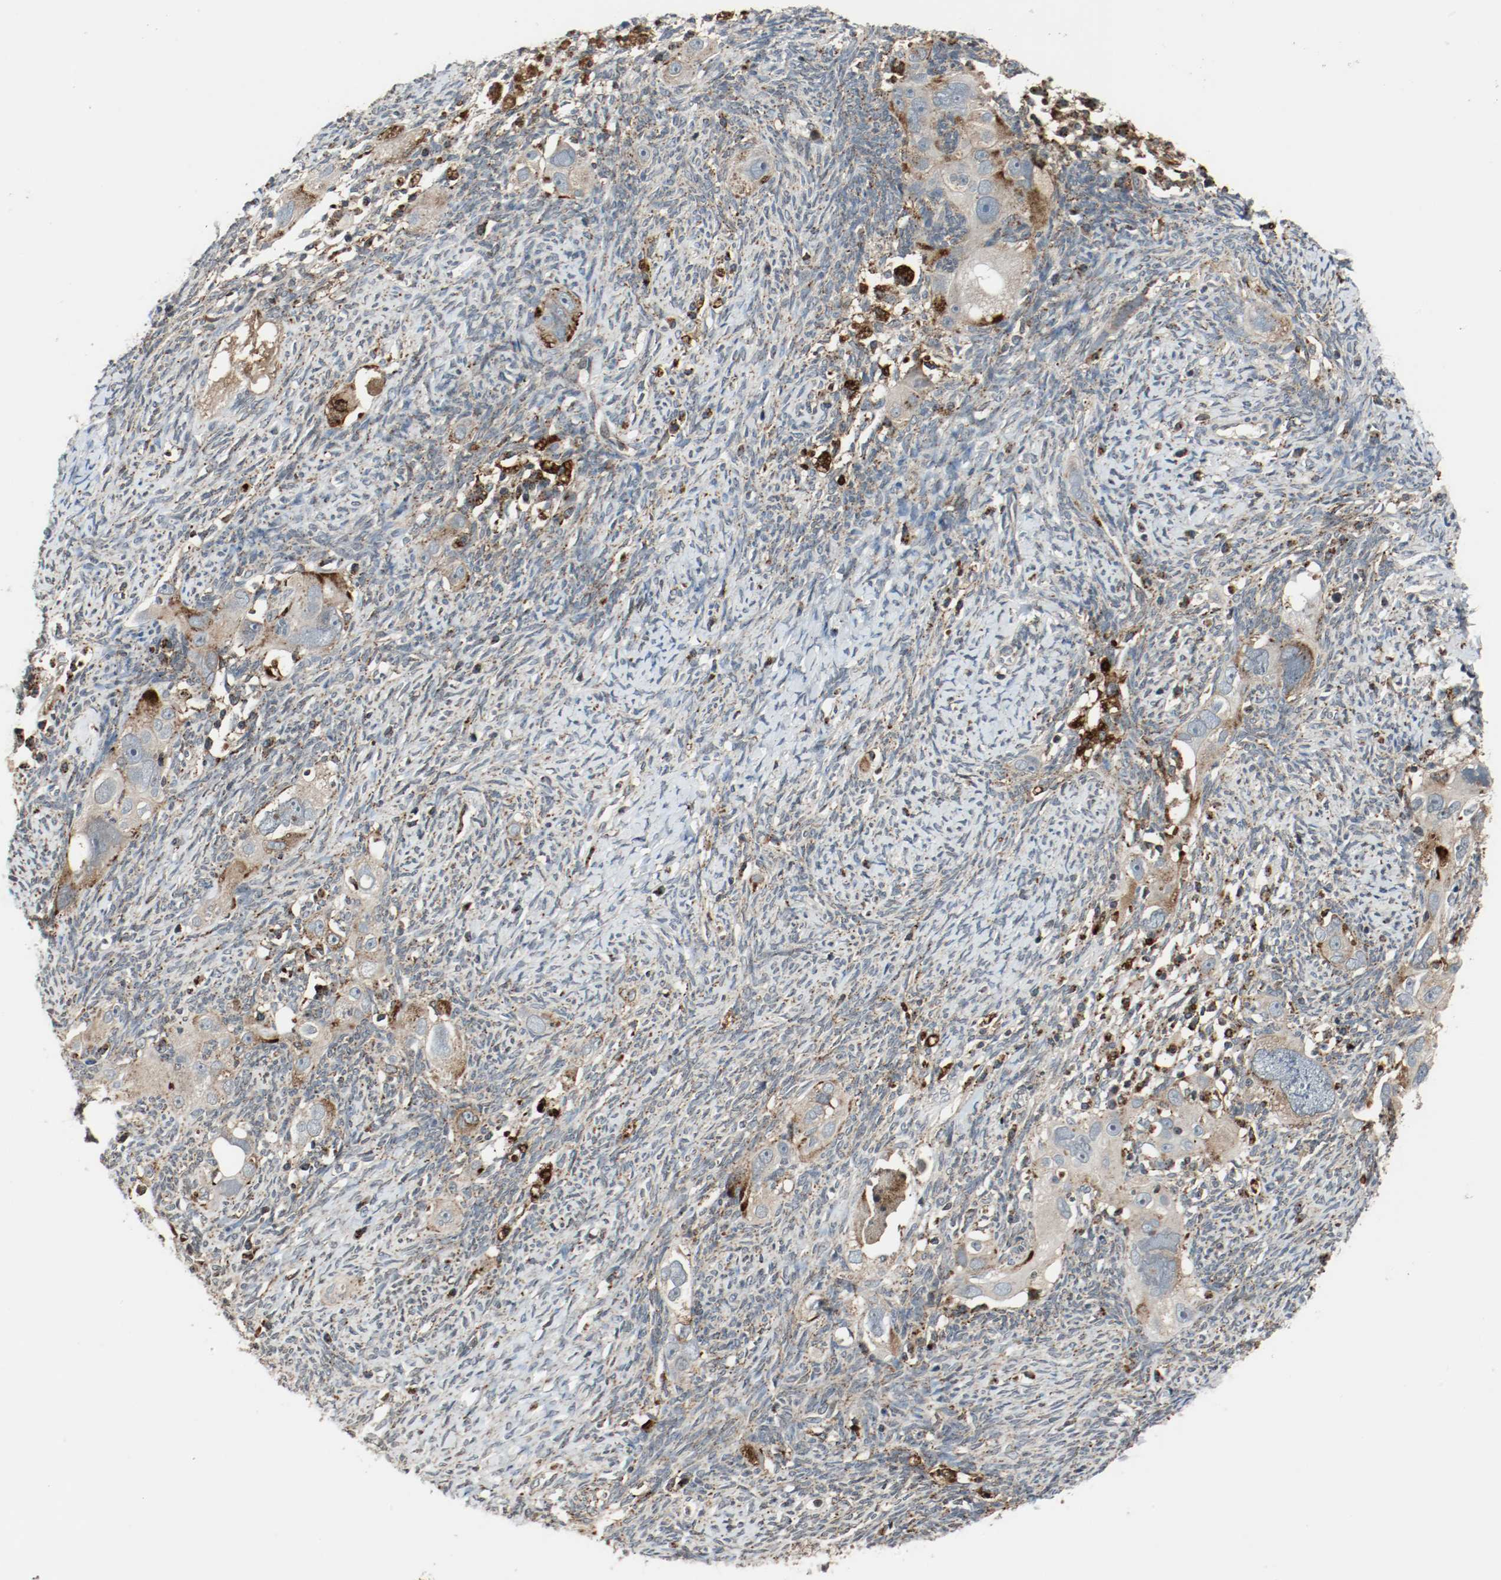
{"staining": {"intensity": "moderate", "quantity": ">75%", "location": "cytoplasmic/membranous"}, "tissue": "ovarian cancer", "cell_type": "Tumor cells", "image_type": "cancer", "snomed": [{"axis": "morphology", "description": "Normal tissue, NOS"}, {"axis": "morphology", "description": "Cystadenocarcinoma, serous, NOS"}, {"axis": "topography", "description": "Ovary"}], "caption": "An image of human serous cystadenocarcinoma (ovarian) stained for a protein reveals moderate cytoplasmic/membranous brown staining in tumor cells.", "gene": "LAMP2", "patient": {"sex": "female", "age": 62}}